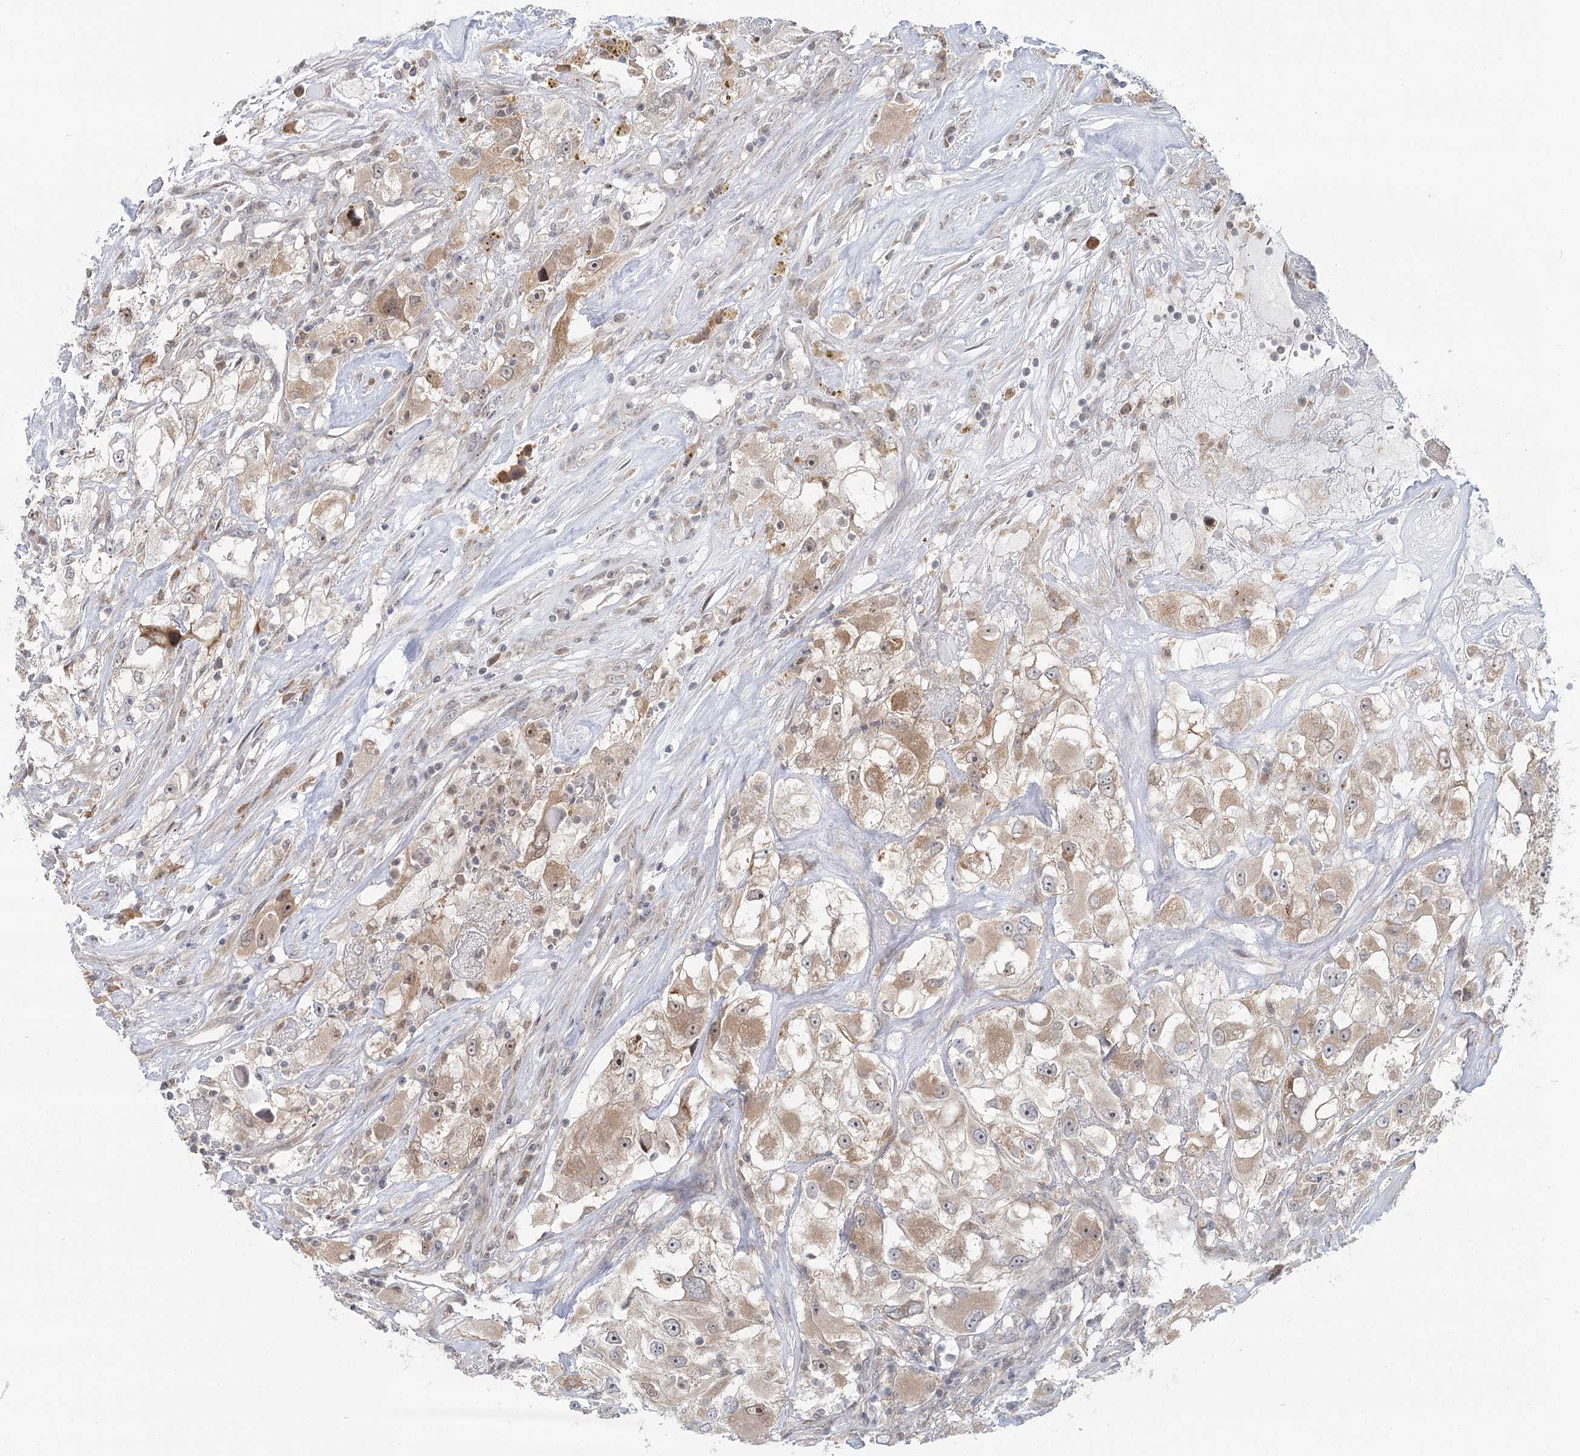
{"staining": {"intensity": "weak", "quantity": ">75%", "location": "cytoplasmic/membranous,nuclear"}, "tissue": "renal cancer", "cell_type": "Tumor cells", "image_type": "cancer", "snomed": [{"axis": "morphology", "description": "Adenocarcinoma, NOS"}, {"axis": "topography", "description": "Kidney"}], "caption": "DAB immunohistochemical staining of renal cancer (adenocarcinoma) displays weak cytoplasmic/membranous and nuclear protein expression in about >75% of tumor cells.", "gene": "THNSL1", "patient": {"sex": "female", "age": 52}}